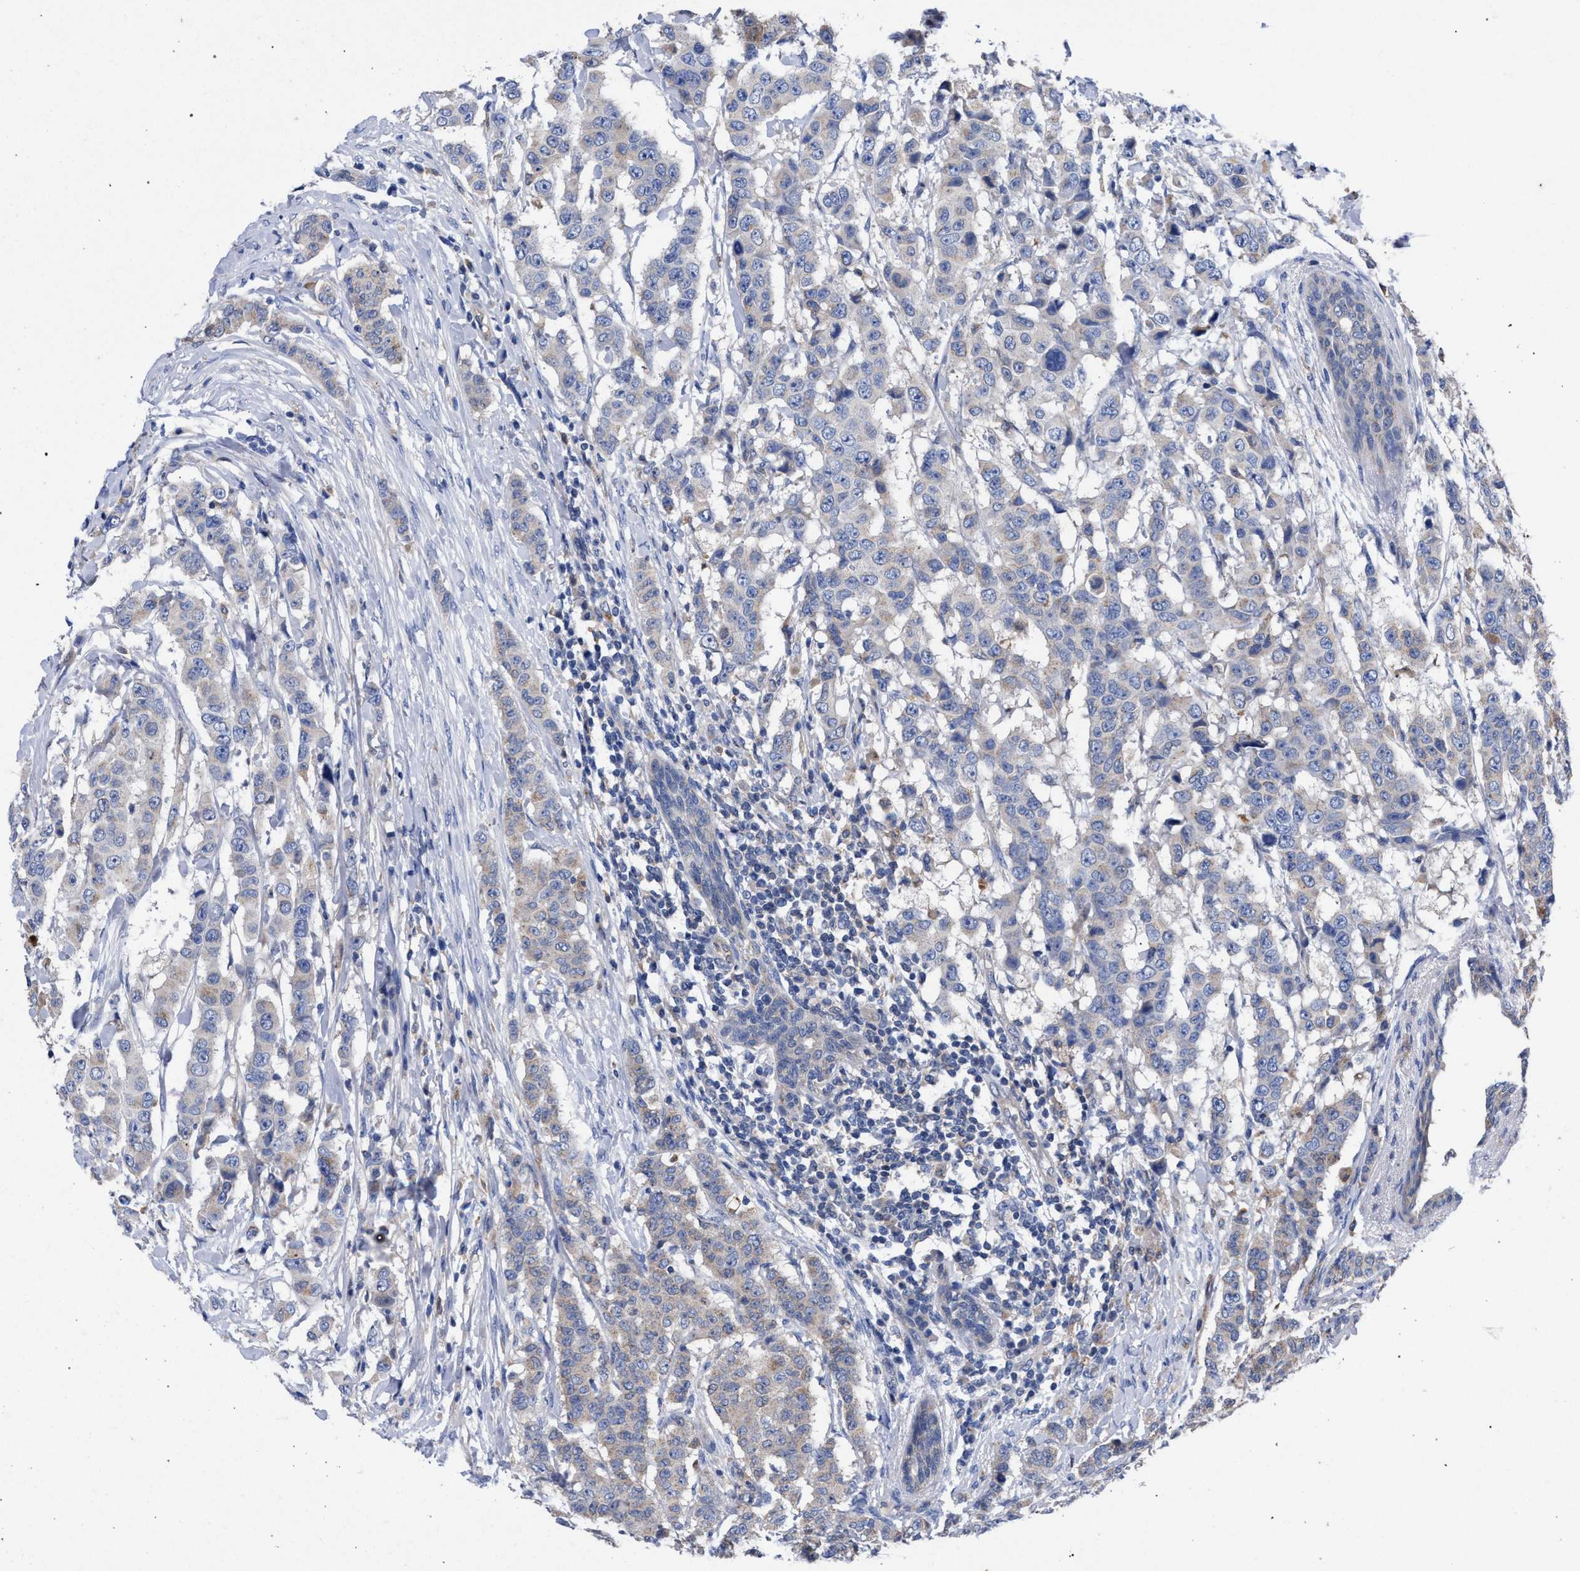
{"staining": {"intensity": "weak", "quantity": "<25%", "location": "cytoplasmic/membranous"}, "tissue": "breast cancer", "cell_type": "Tumor cells", "image_type": "cancer", "snomed": [{"axis": "morphology", "description": "Duct carcinoma"}, {"axis": "topography", "description": "Breast"}], "caption": "Tumor cells show no significant protein expression in invasive ductal carcinoma (breast). Brightfield microscopy of immunohistochemistry (IHC) stained with DAB (3,3'-diaminobenzidine) (brown) and hematoxylin (blue), captured at high magnification.", "gene": "GMPR", "patient": {"sex": "female", "age": 40}}